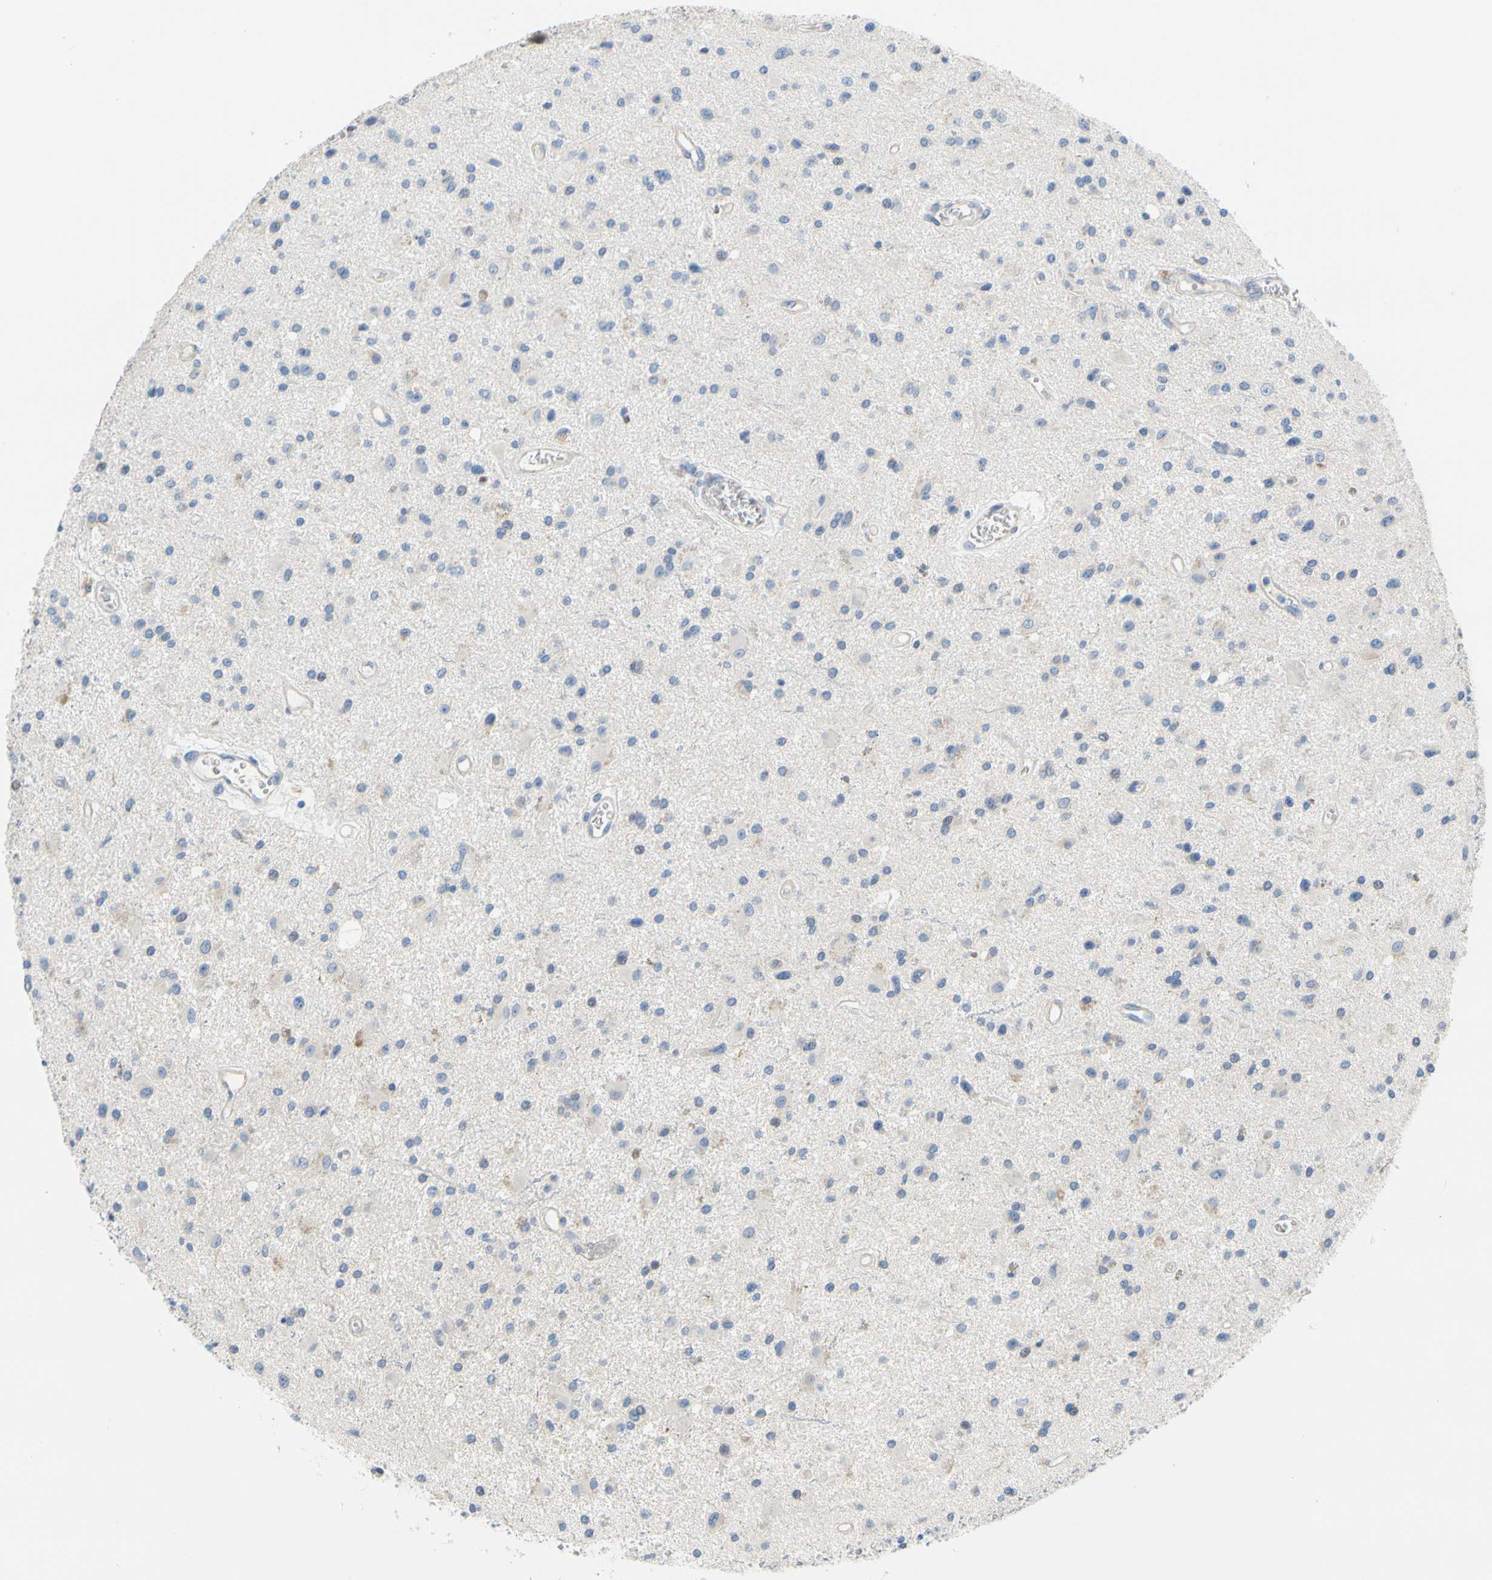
{"staining": {"intensity": "negative", "quantity": "none", "location": "none"}, "tissue": "glioma", "cell_type": "Tumor cells", "image_type": "cancer", "snomed": [{"axis": "morphology", "description": "Glioma, malignant, Low grade"}, {"axis": "topography", "description": "Brain"}], "caption": "The micrograph displays no staining of tumor cells in glioma. (DAB (3,3'-diaminobenzidine) immunohistochemistry with hematoxylin counter stain).", "gene": "ZNF236", "patient": {"sex": "male", "age": 58}}